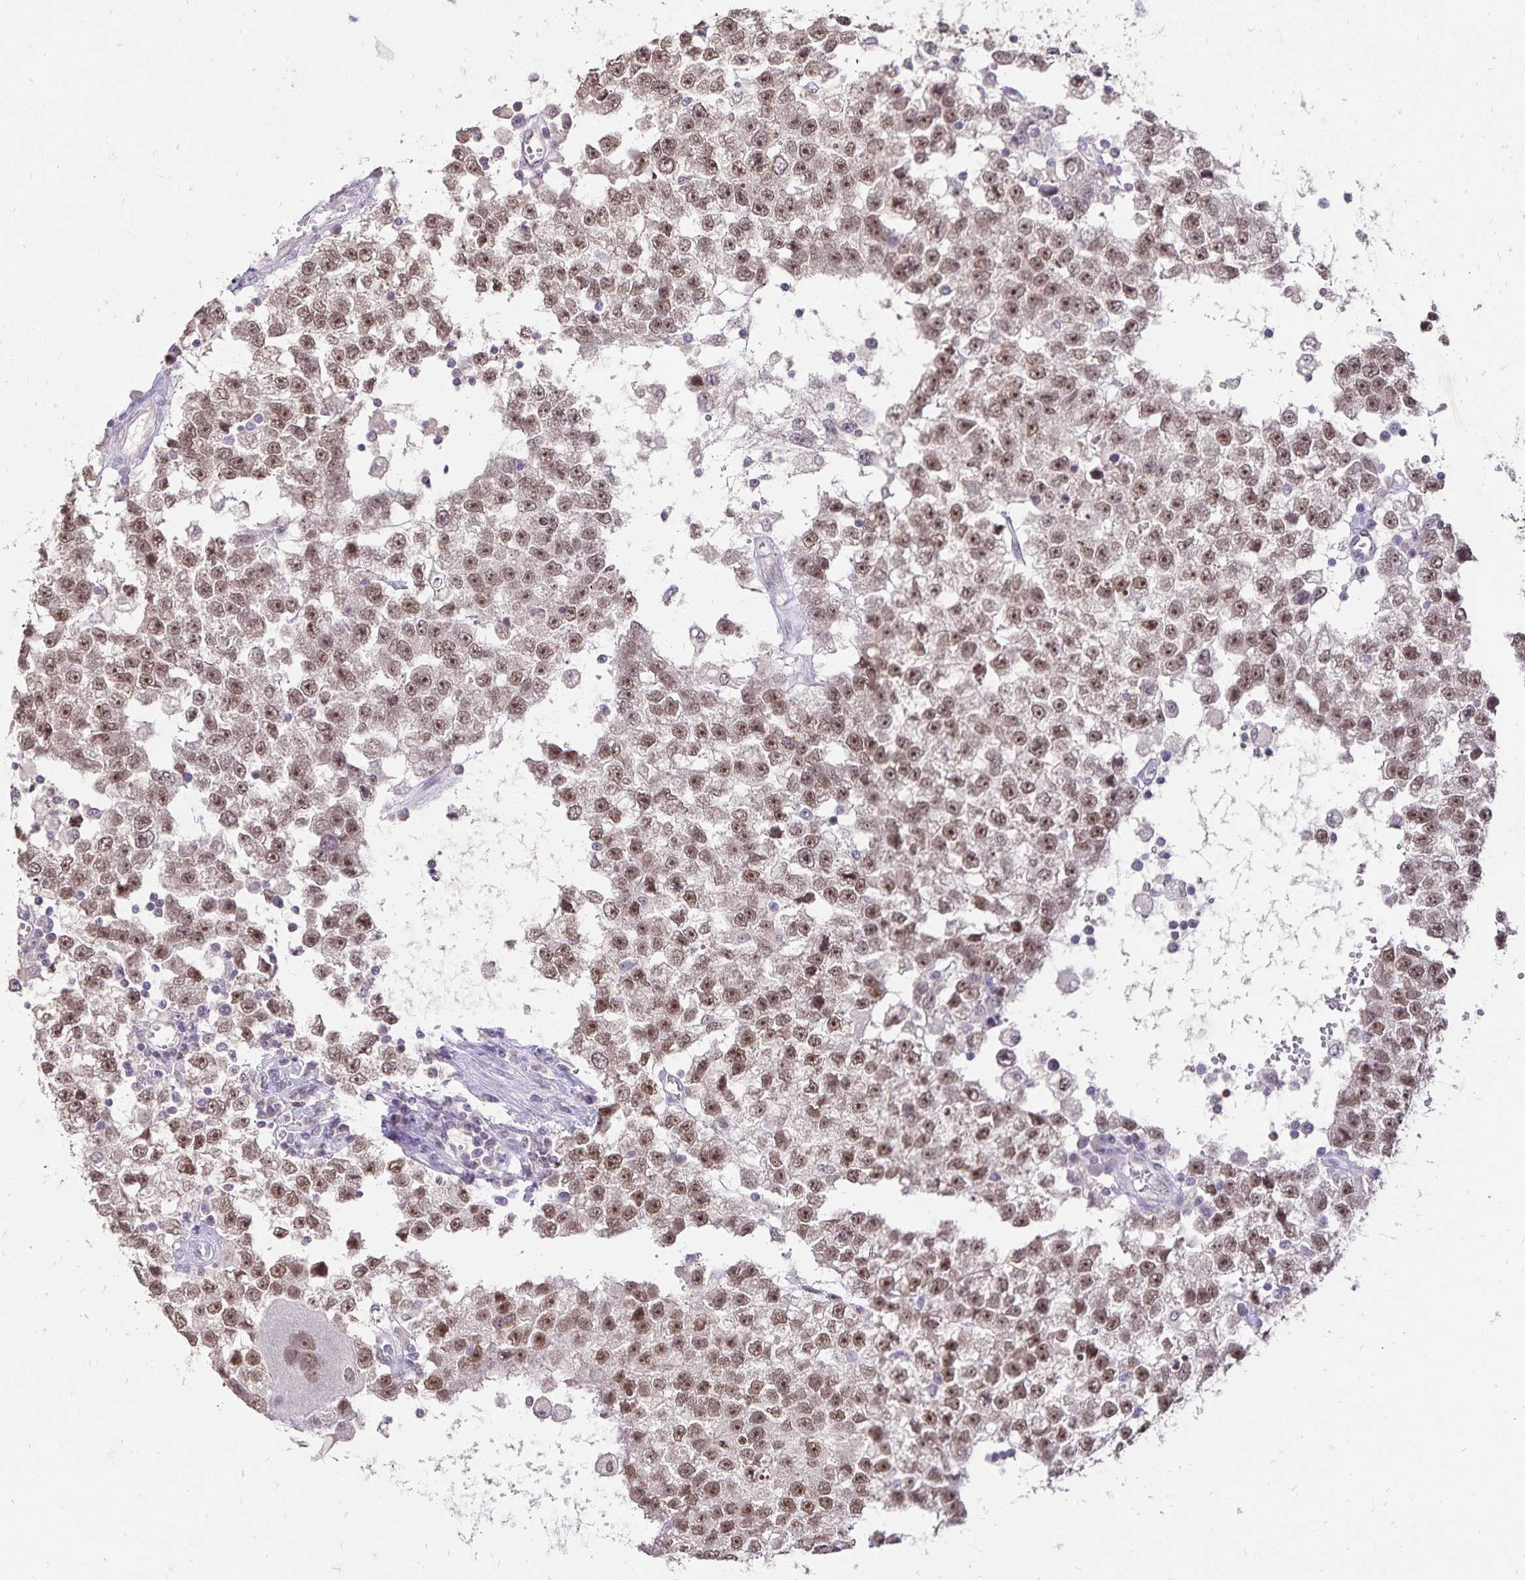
{"staining": {"intensity": "moderate", "quantity": ">75%", "location": "nuclear"}, "tissue": "testis cancer", "cell_type": "Tumor cells", "image_type": "cancer", "snomed": [{"axis": "morphology", "description": "Seminoma, NOS"}, {"axis": "topography", "description": "Testis"}], "caption": "DAB immunohistochemical staining of seminoma (testis) demonstrates moderate nuclear protein expression in approximately >75% of tumor cells.", "gene": "POLB", "patient": {"sex": "male", "age": 34}}